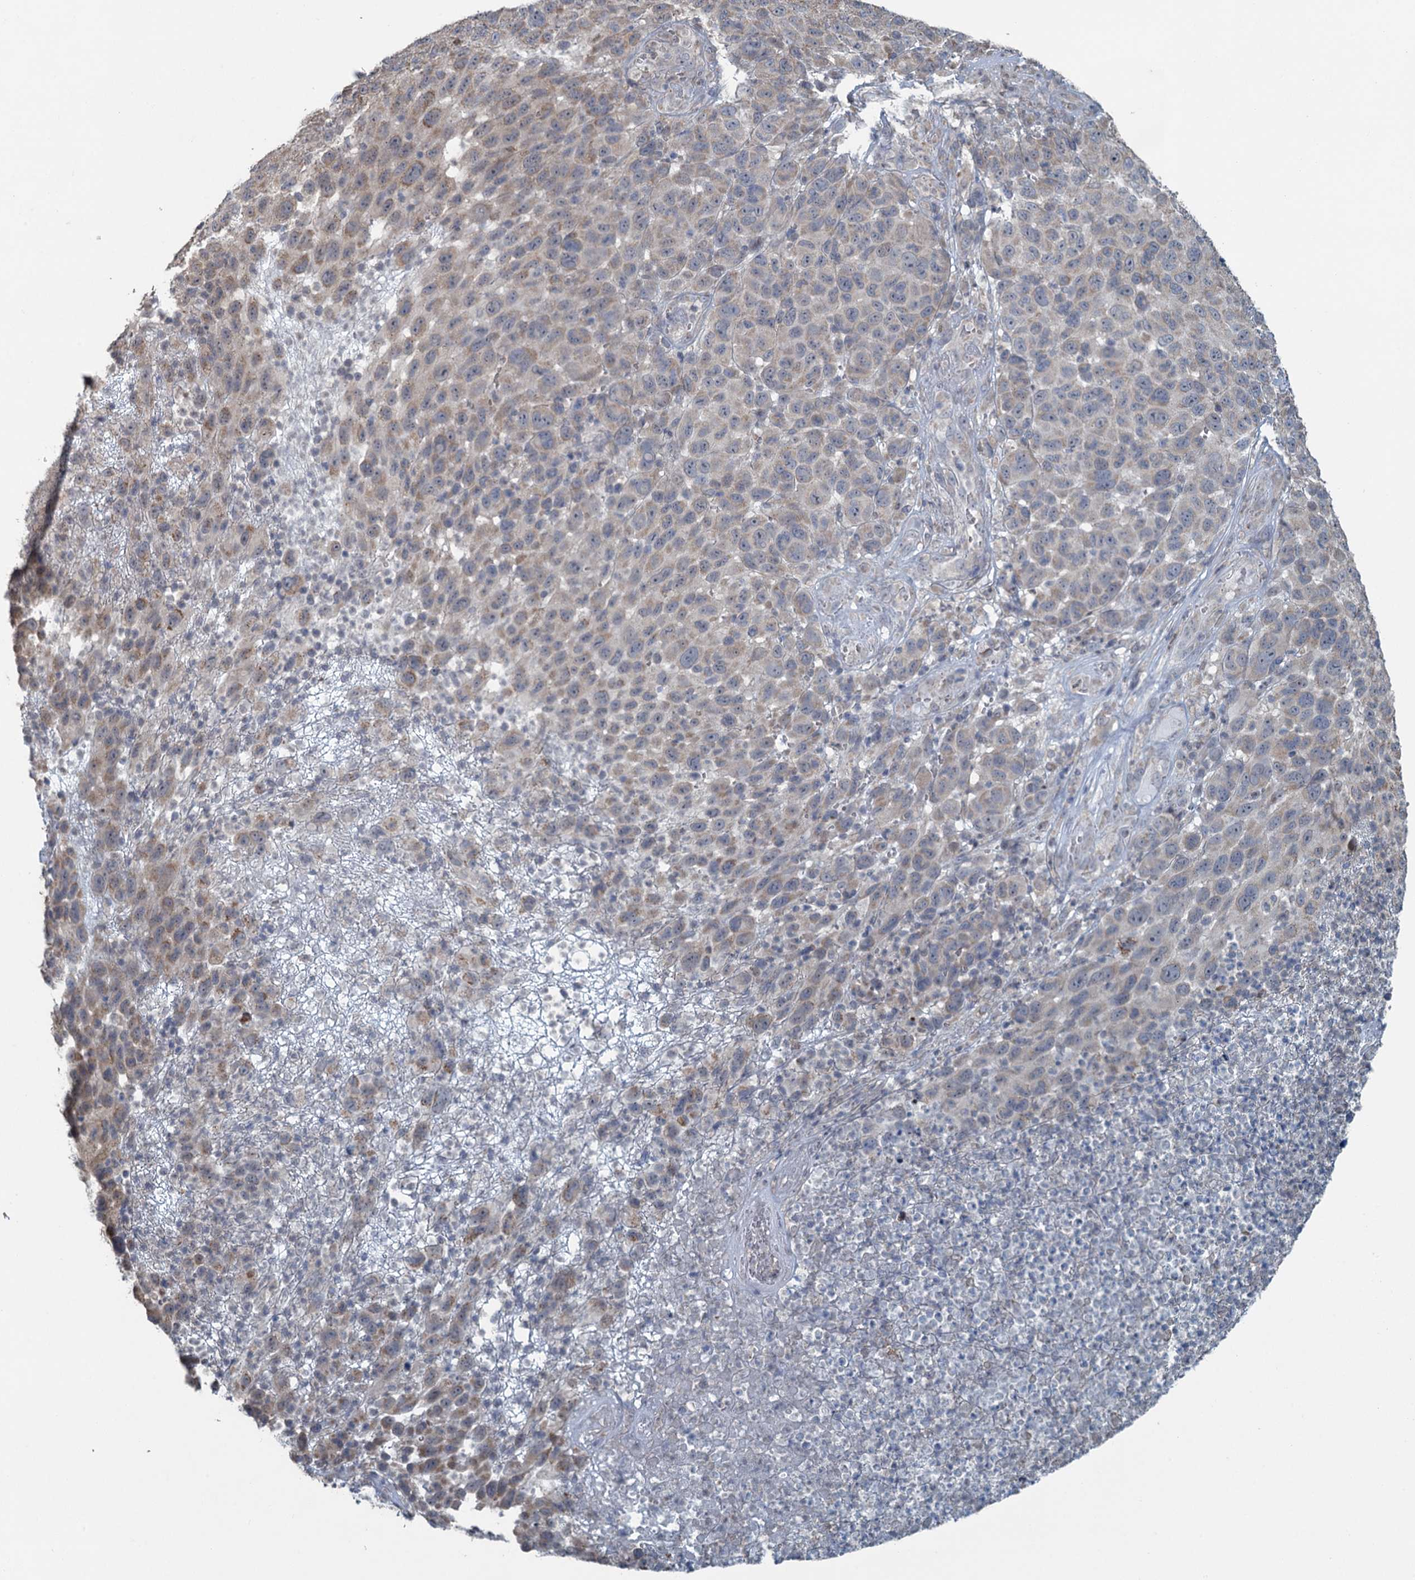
{"staining": {"intensity": "weak", "quantity": "<25%", "location": "cytoplasmic/membranous"}, "tissue": "melanoma", "cell_type": "Tumor cells", "image_type": "cancer", "snomed": [{"axis": "morphology", "description": "Malignant melanoma, NOS"}, {"axis": "topography", "description": "Skin"}], "caption": "Immunohistochemistry (IHC) histopathology image of neoplastic tissue: human malignant melanoma stained with DAB (3,3'-diaminobenzidine) exhibits no significant protein staining in tumor cells.", "gene": "TEX35", "patient": {"sex": "male", "age": 49}}